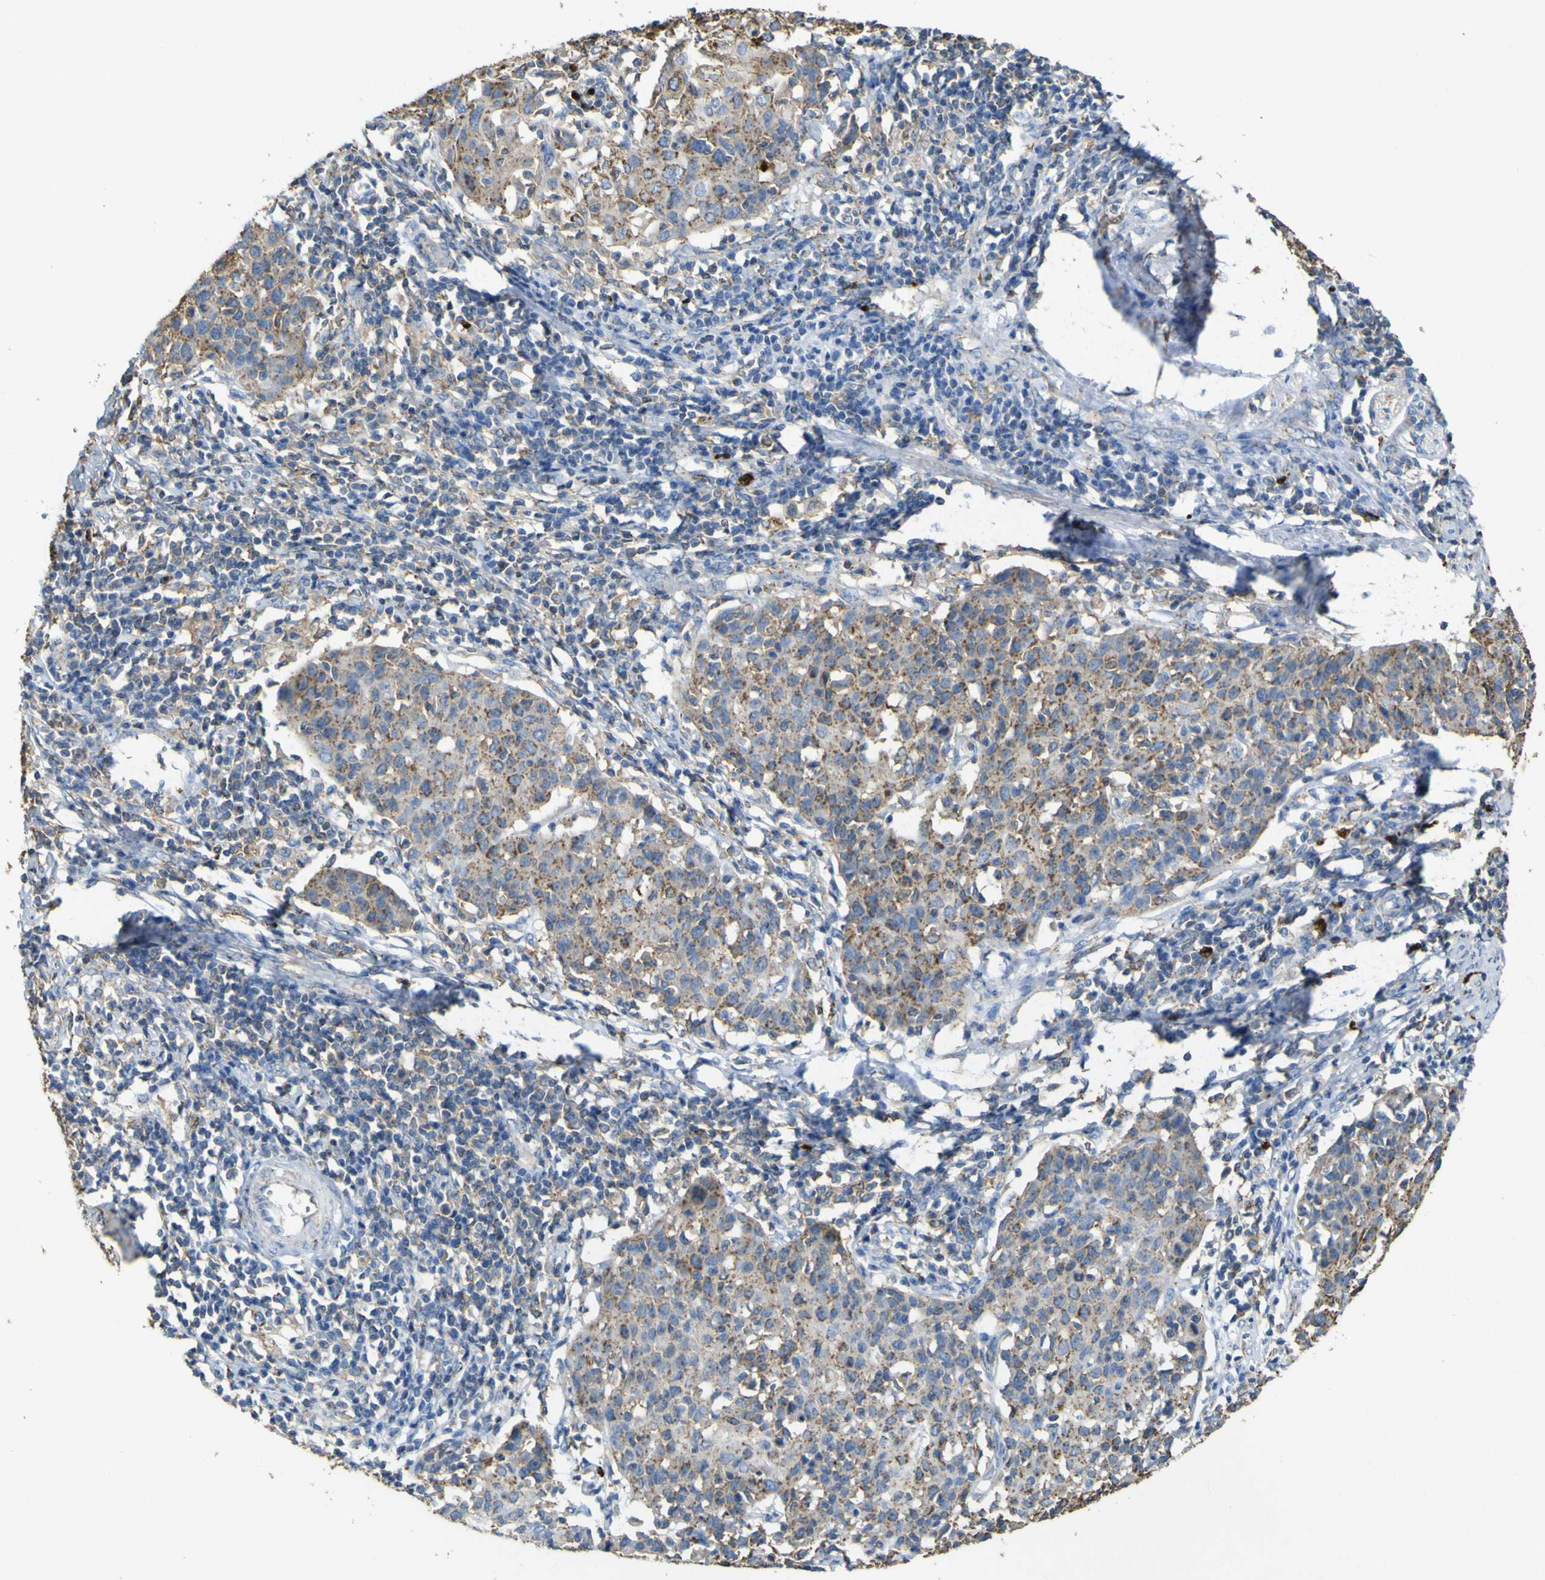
{"staining": {"intensity": "moderate", "quantity": ">75%", "location": "cytoplasmic/membranous"}, "tissue": "cervical cancer", "cell_type": "Tumor cells", "image_type": "cancer", "snomed": [{"axis": "morphology", "description": "Squamous cell carcinoma, NOS"}, {"axis": "topography", "description": "Cervix"}], "caption": "Tumor cells show medium levels of moderate cytoplasmic/membranous expression in approximately >75% of cells in human squamous cell carcinoma (cervical). (DAB (3,3'-diaminobenzidine) = brown stain, brightfield microscopy at high magnification).", "gene": "ACSL3", "patient": {"sex": "female", "age": 38}}